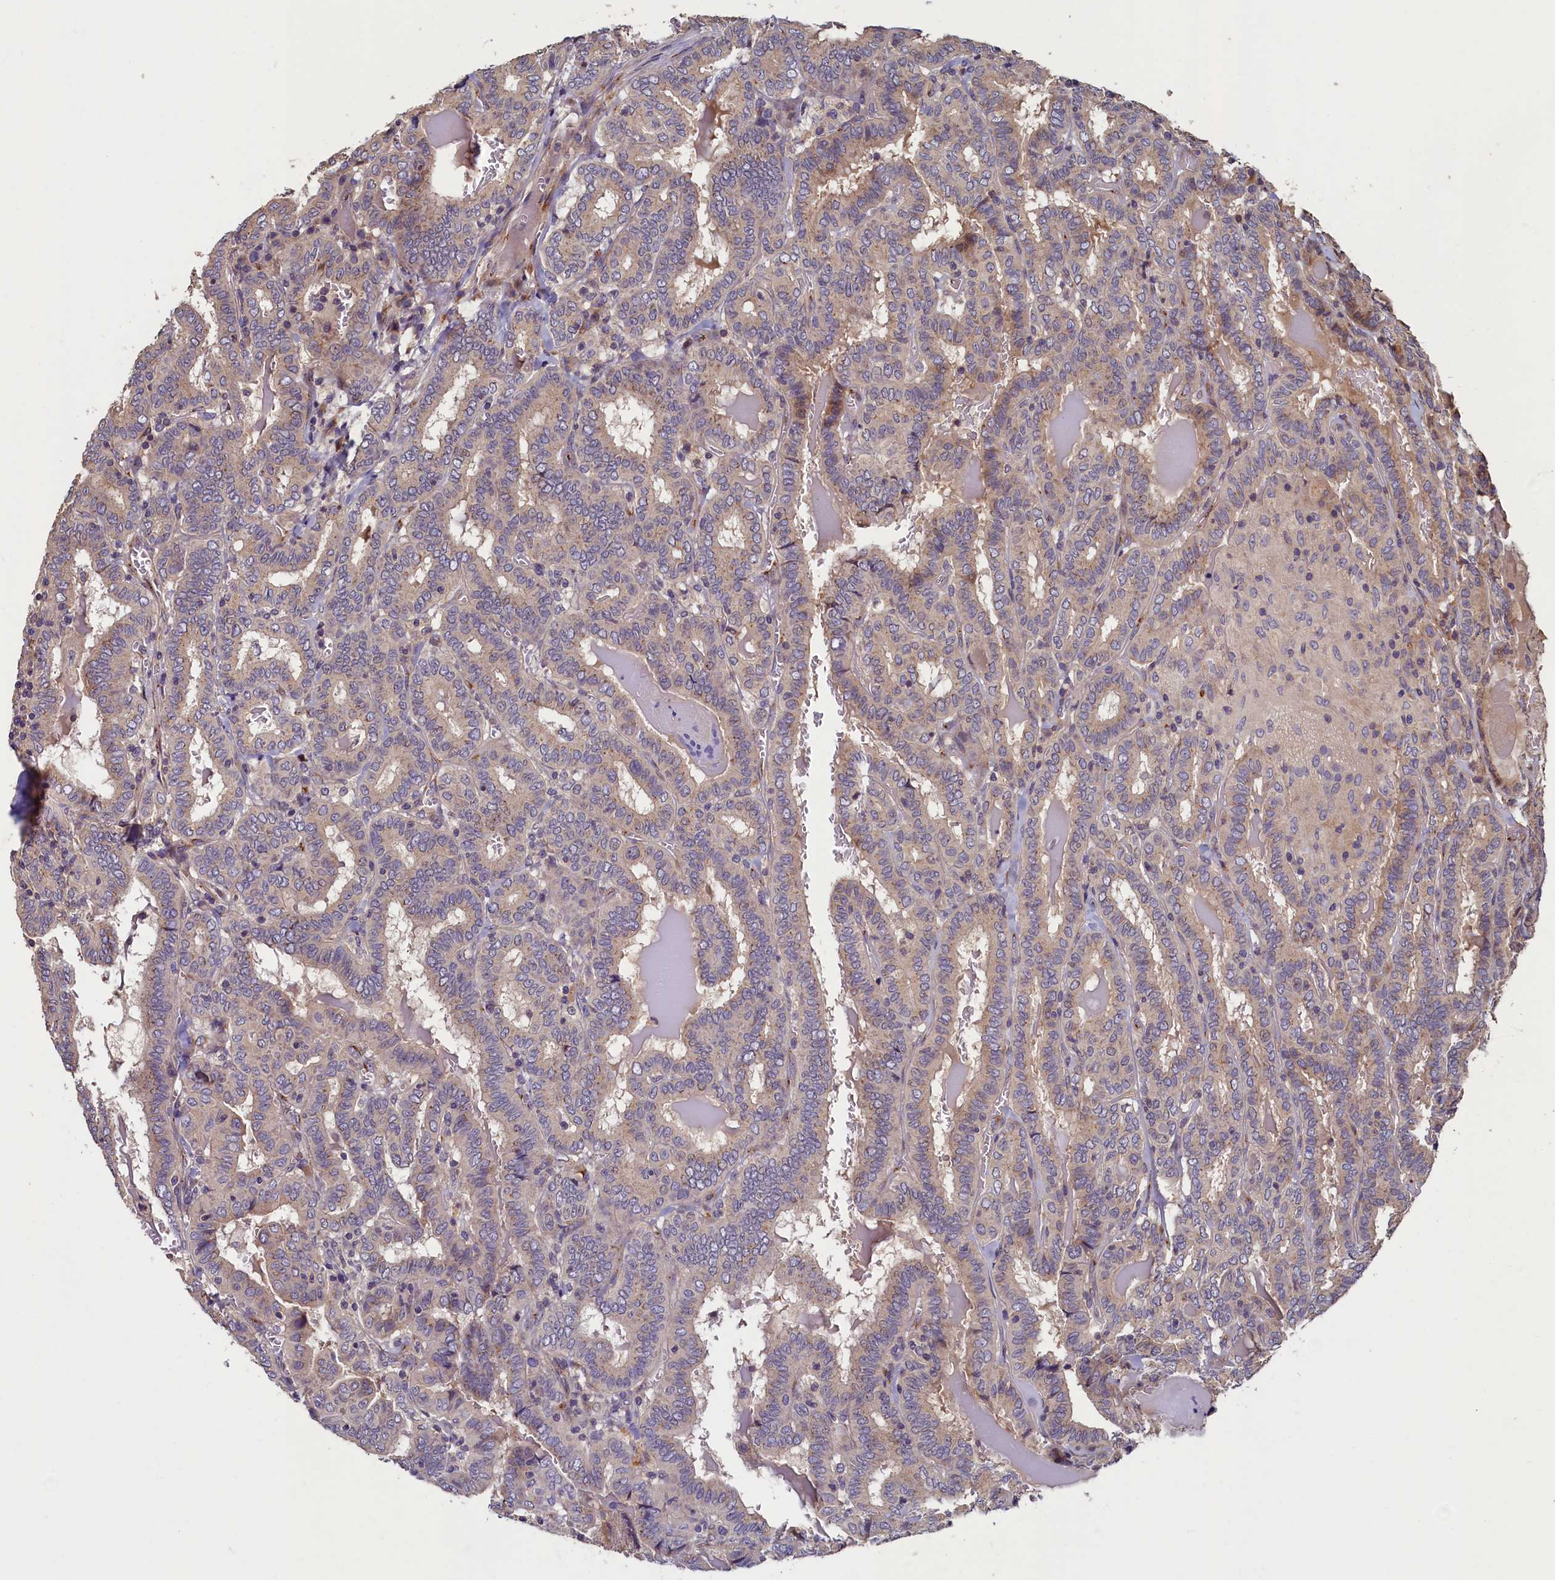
{"staining": {"intensity": "weak", "quantity": "25%-75%", "location": "cytoplasmic/membranous"}, "tissue": "thyroid cancer", "cell_type": "Tumor cells", "image_type": "cancer", "snomed": [{"axis": "morphology", "description": "Papillary adenocarcinoma, NOS"}, {"axis": "topography", "description": "Thyroid gland"}], "caption": "Immunohistochemical staining of human thyroid cancer displays weak cytoplasmic/membranous protein staining in approximately 25%-75% of tumor cells. Ihc stains the protein in brown and the nuclei are stained blue.", "gene": "TMEM181", "patient": {"sex": "female", "age": 72}}